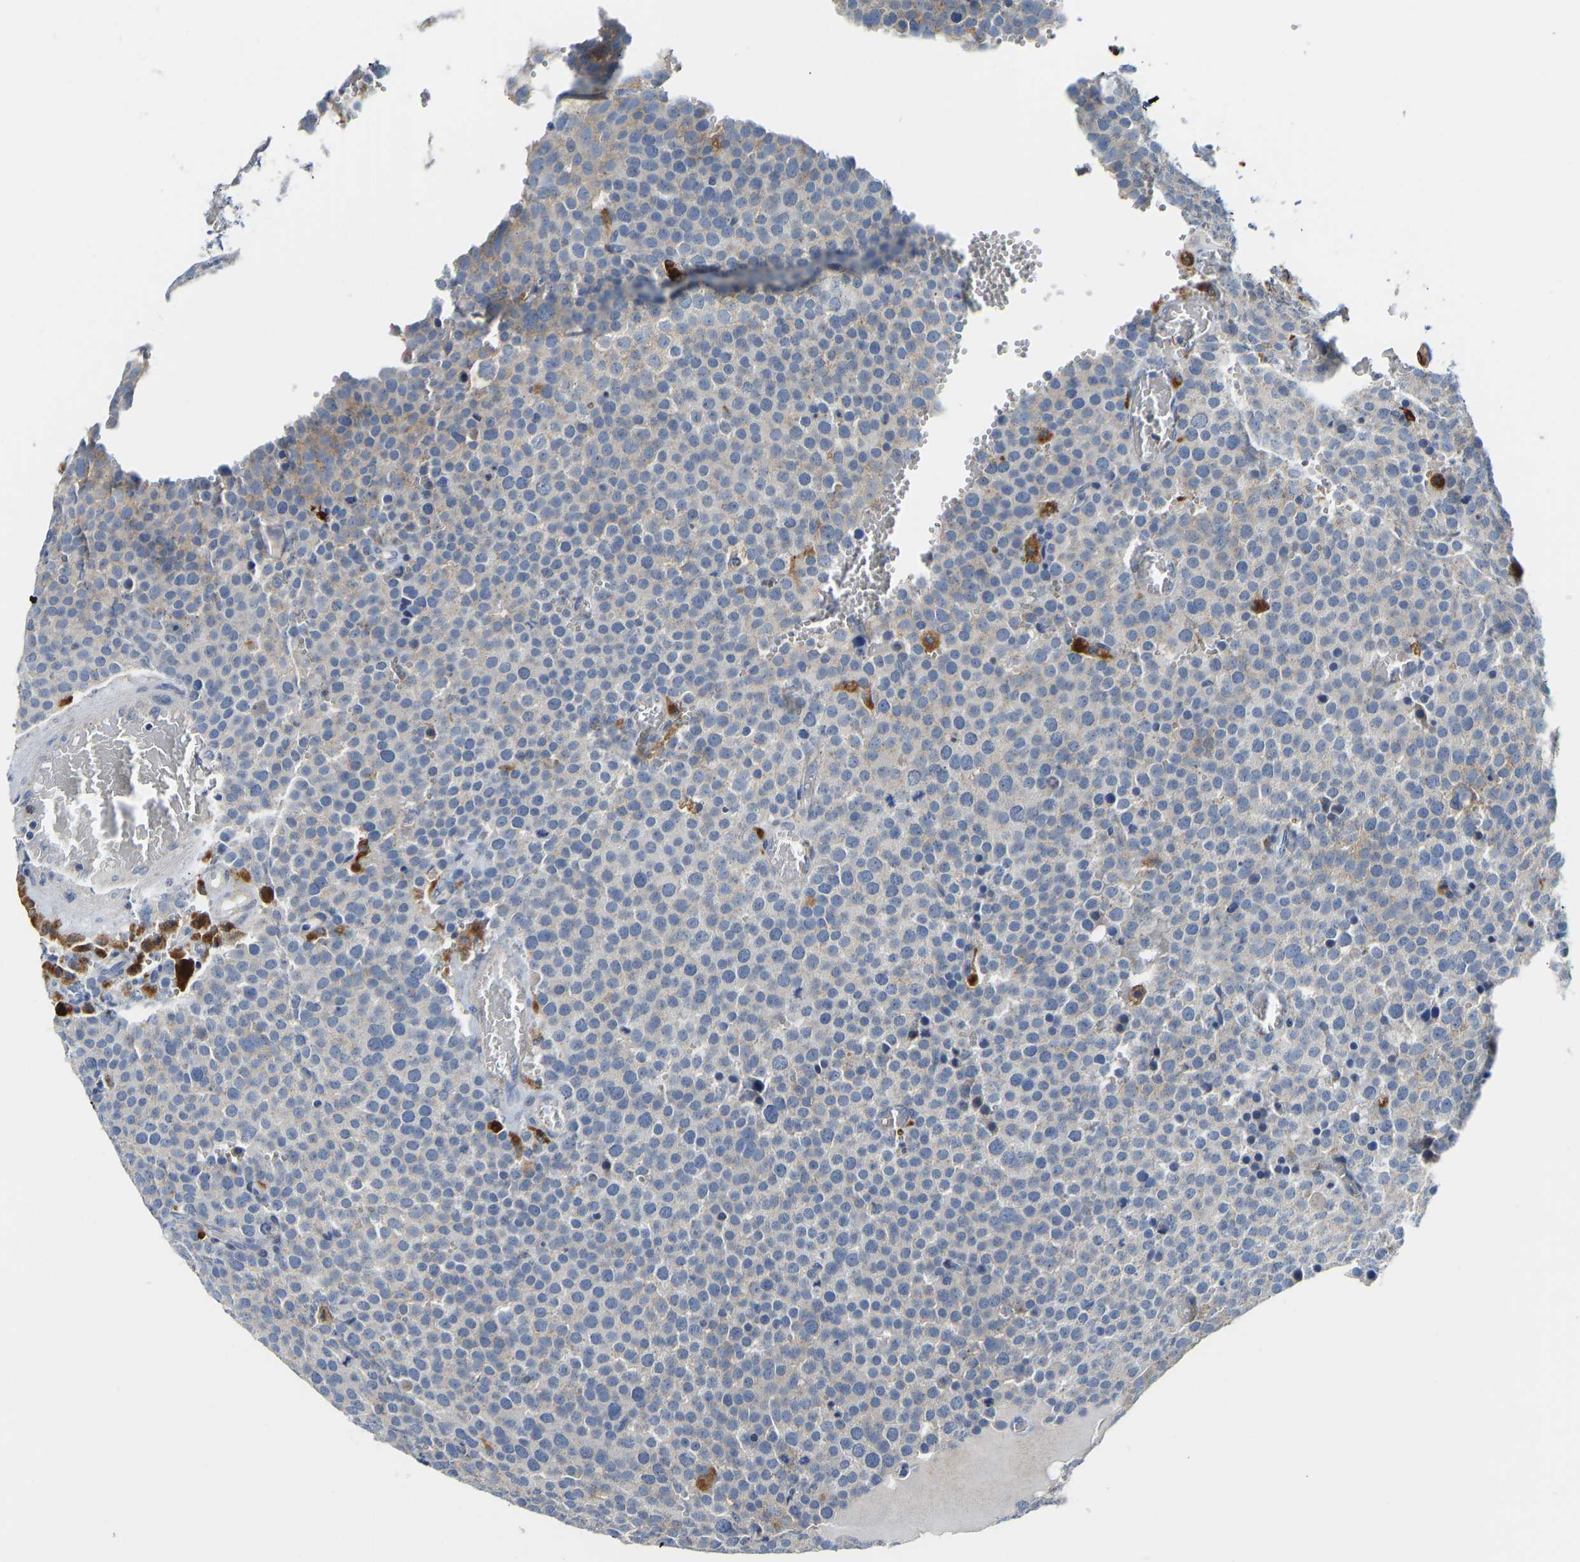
{"staining": {"intensity": "moderate", "quantity": "<25%", "location": "cytoplasmic/membranous"}, "tissue": "testis cancer", "cell_type": "Tumor cells", "image_type": "cancer", "snomed": [{"axis": "morphology", "description": "Normal tissue, NOS"}, {"axis": "morphology", "description": "Seminoma, NOS"}, {"axis": "topography", "description": "Testis"}], "caption": "Testis seminoma stained with DAB IHC demonstrates low levels of moderate cytoplasmic/membranous positivity in about <25% of tumor cells.", "gene": "ATP6V1E1", "patient": {"sex": "male", "age": 71}}